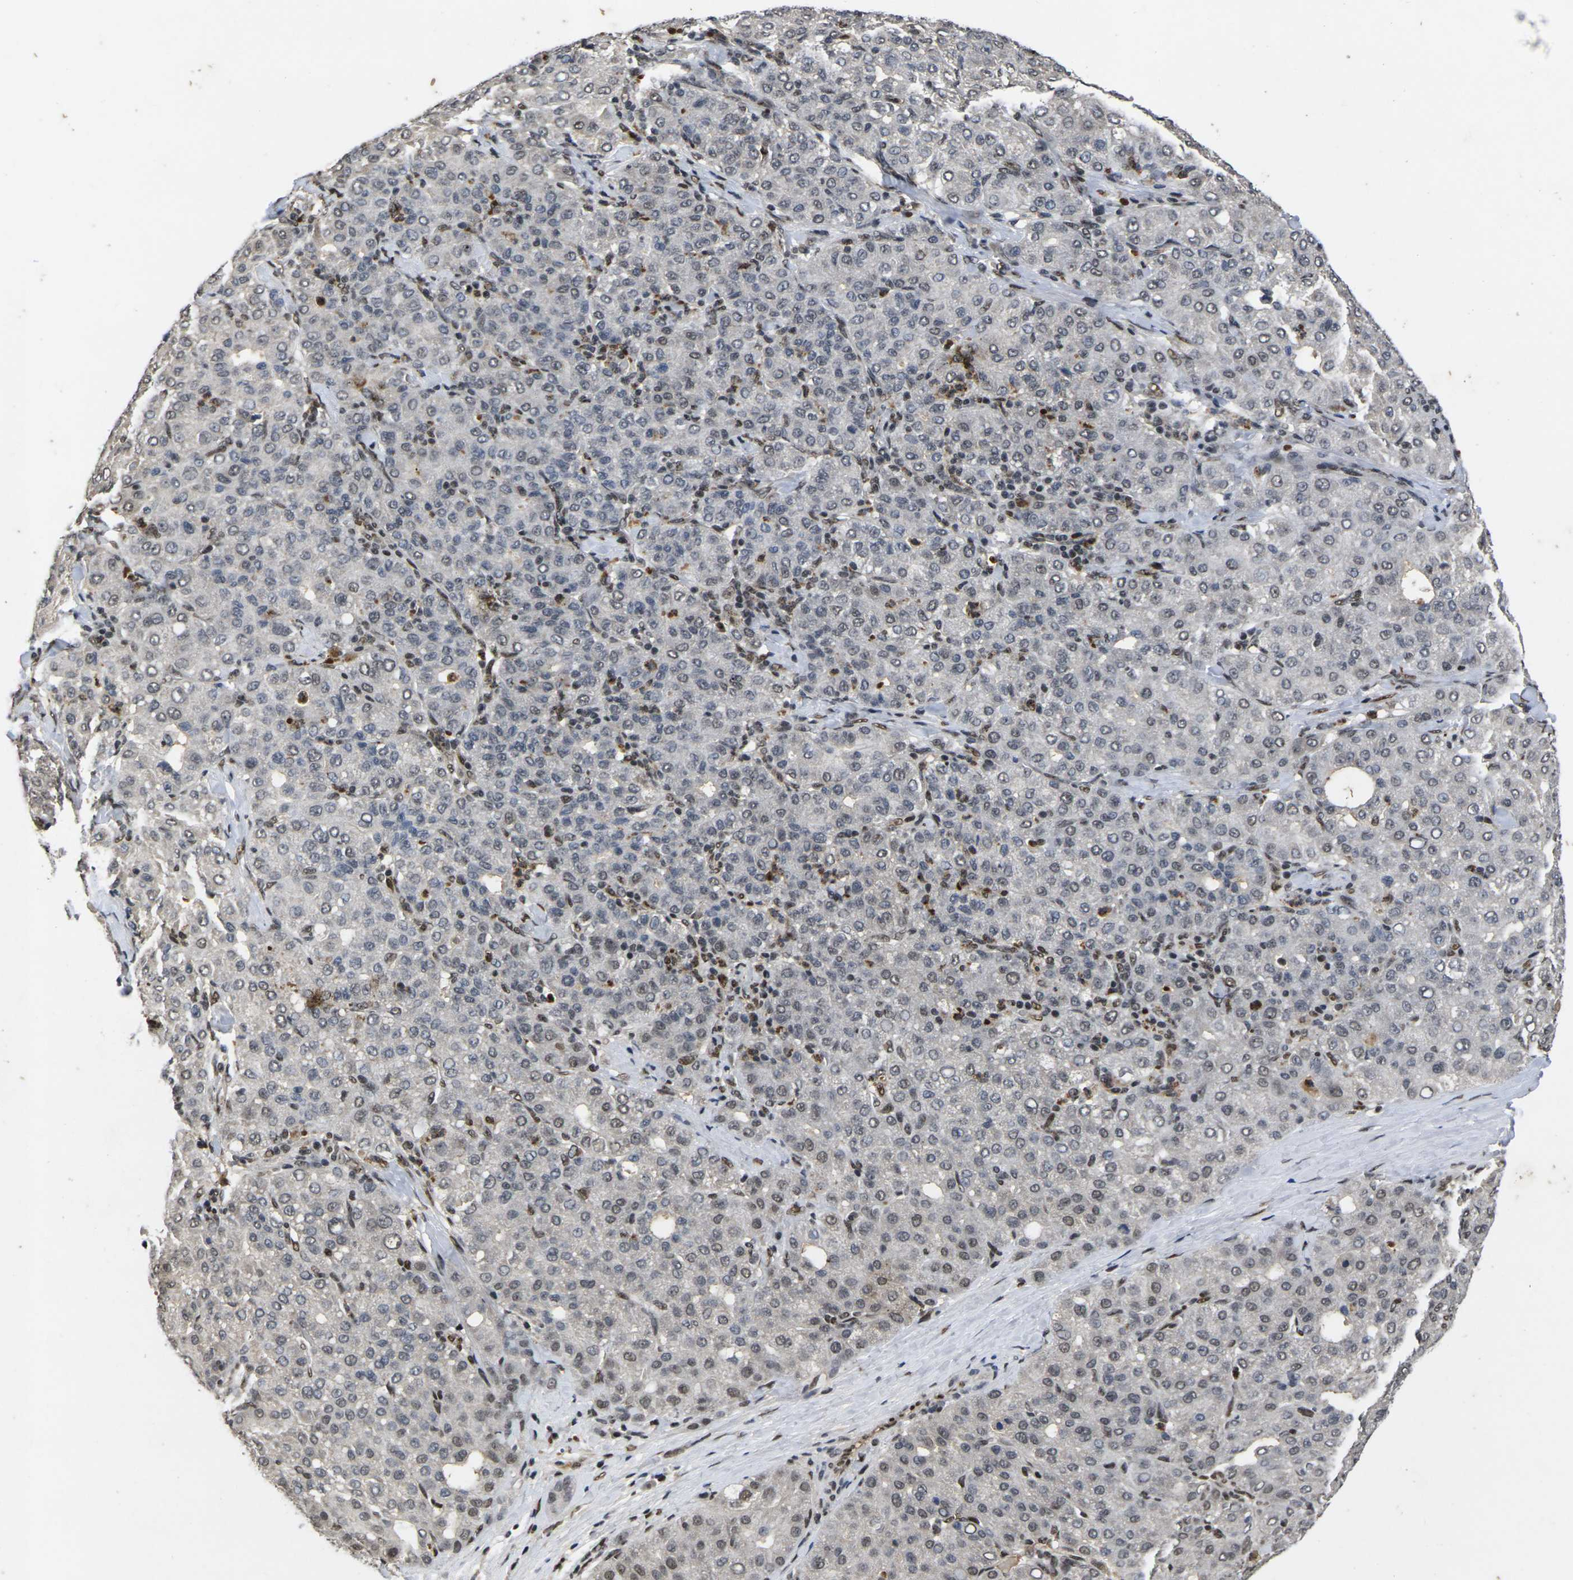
{"staining": {"intensity": "weak", "quantity": "<25%", "location": "nuclear"}, "tissue": "liver cancer", "cell_type": "Tumor cells", "image_type": "cancer", "snomed": [{"axis": "morphology", "description": "Carcinoma, Hepatocellular, NOS"}, {"axis": "topography", "description": "Liver"}], "caption": "Immunohistochemistry (IHC) of liver cancer exhibits no staining in tumor cells.", "gene": "GTF2E1", "patient": {"sex": "male", "age": 65}}